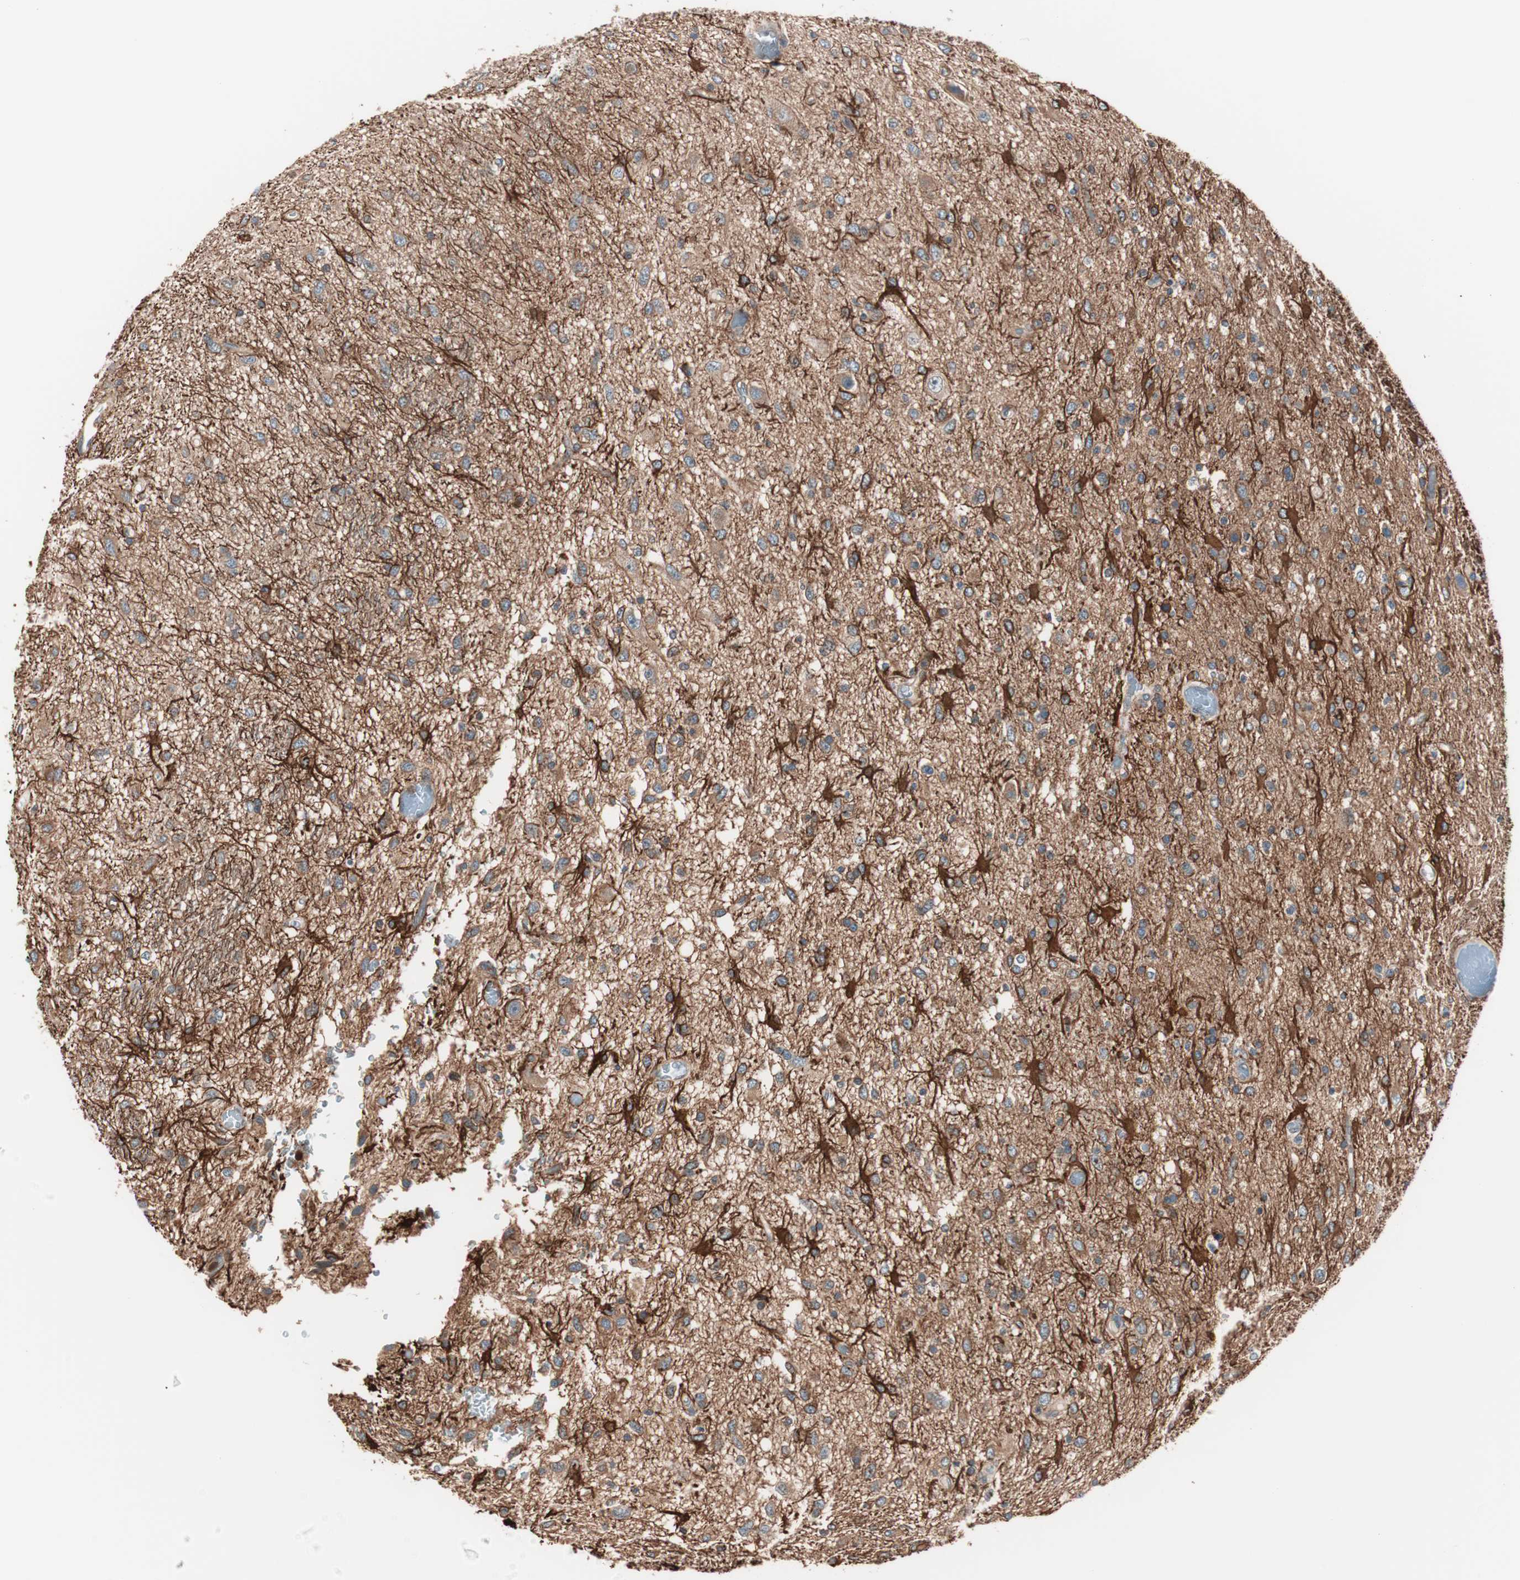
{"staining": {"intensity": "moderate", "quantity": ">75%", "location": "cytoplasmic/membranous"}, "tissue": "glioma", "cell_type": "Tumor cells", "image_type": "cancer", "snomed": [{"axis": "morphology", "description": "Glioma, malignant, Low grade"}, {"axis": "topography", "description": "Brain"}], "caption": "There is medium levels of moderate cytoplasmic/membranous positivity in tumor cells of glioma, as demonstrated by immunohistochemical staining (brown color).", "gene": "TSG101", "patient": {"sex": "male", "age": 77}}